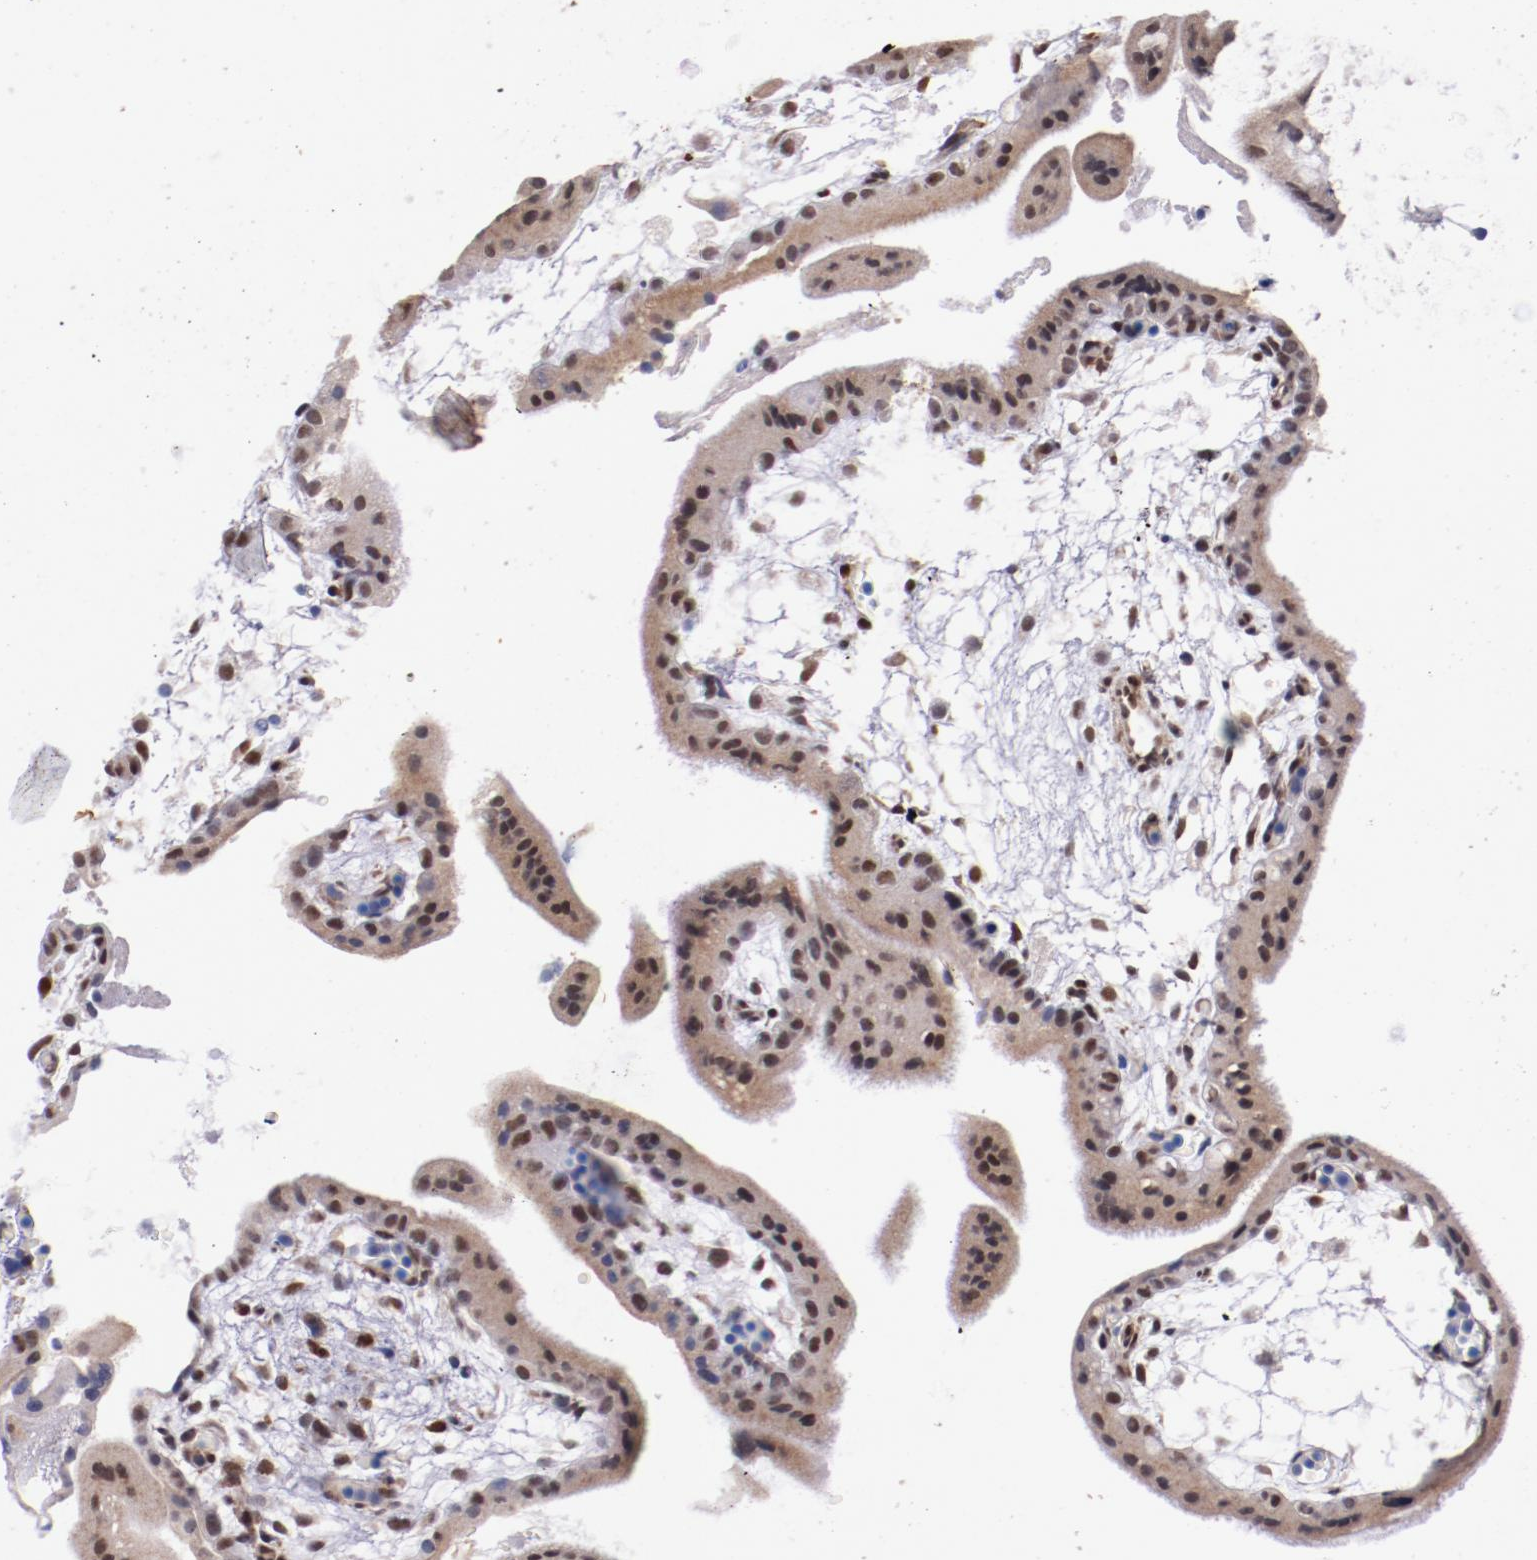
{"staining": {"intensity": "moderate", "quantity": ">75%", "location": "cytoplasmic/membranous"}, "tissue": "placenta", "cell_type": "Decidual cells", "image_type": "normal", "snomed": [{"axis": "morphology", "description": "Normal tissue, NOS"}, {"axis": "topography", "description": "Placenta"}], "caption": "Decidual cells show medium levels of moderate cytoplasmic/membranous staining in approximately >75% of cells in unremarkable human placenta.", "gene": "SRF", "patient": {"sex": "female", "age": 35}}